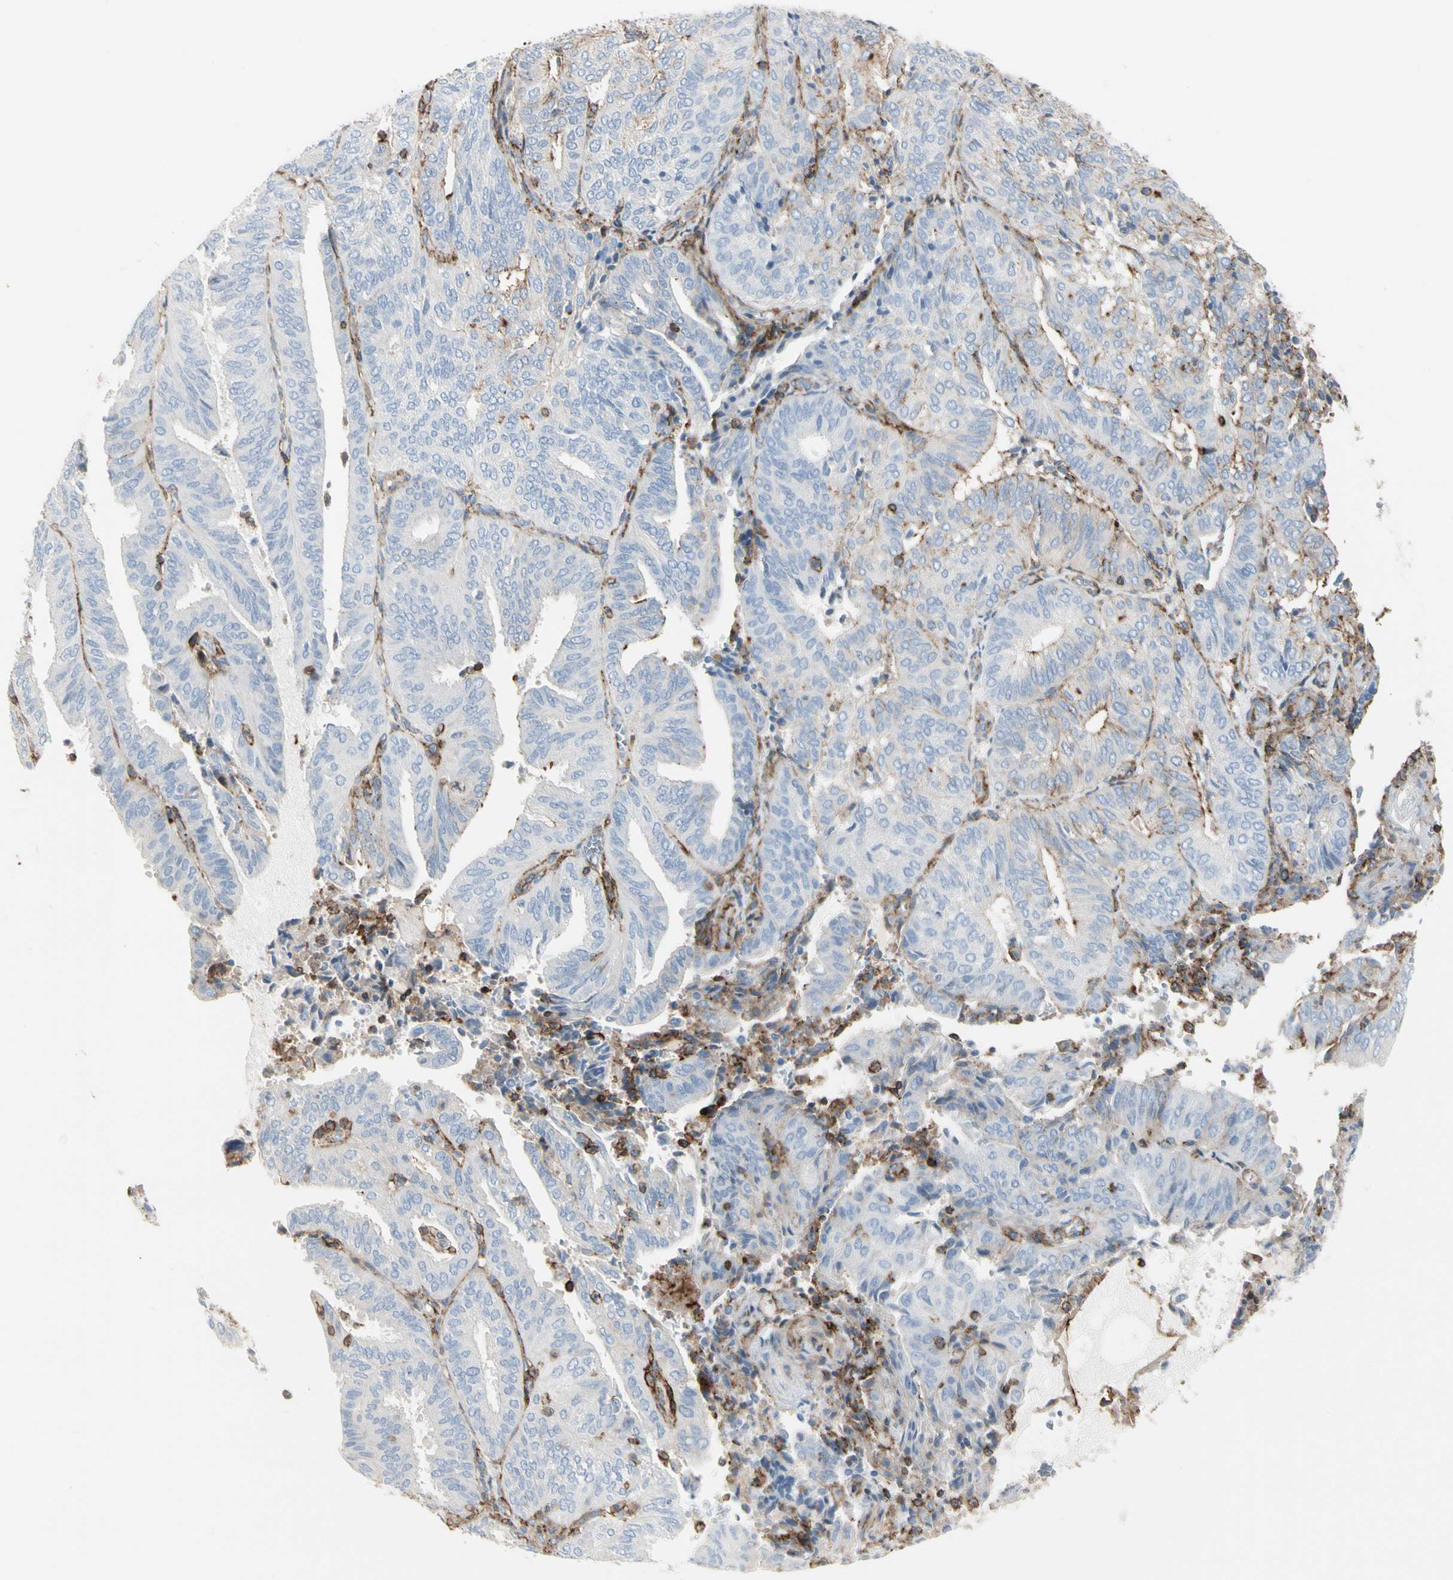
{"staining": {"intensity": "negative", "quantity": "none", "location": "none"}, "tissue": "endometrial cancer", "cell_type": "Tumor cells", "image_type": "cancer", "snomed": [{"axis": "morphology", "description": "Adenocarcinoma, NOS"}, {"axis": "topography", "description": "Uterus"}], "caption": "High magnification brightfield microscopy of endometrial adenocarcinoma stained with DAB (brown) and counterstained with hematoxylin (blue): tumor cells show no significant positivity. (DAB (3,3'-diaminobenzidine) immunohistochemistry, high magnification).", "gene": "CLEC2B", "patient": {"sex": "female", "age": 60}}